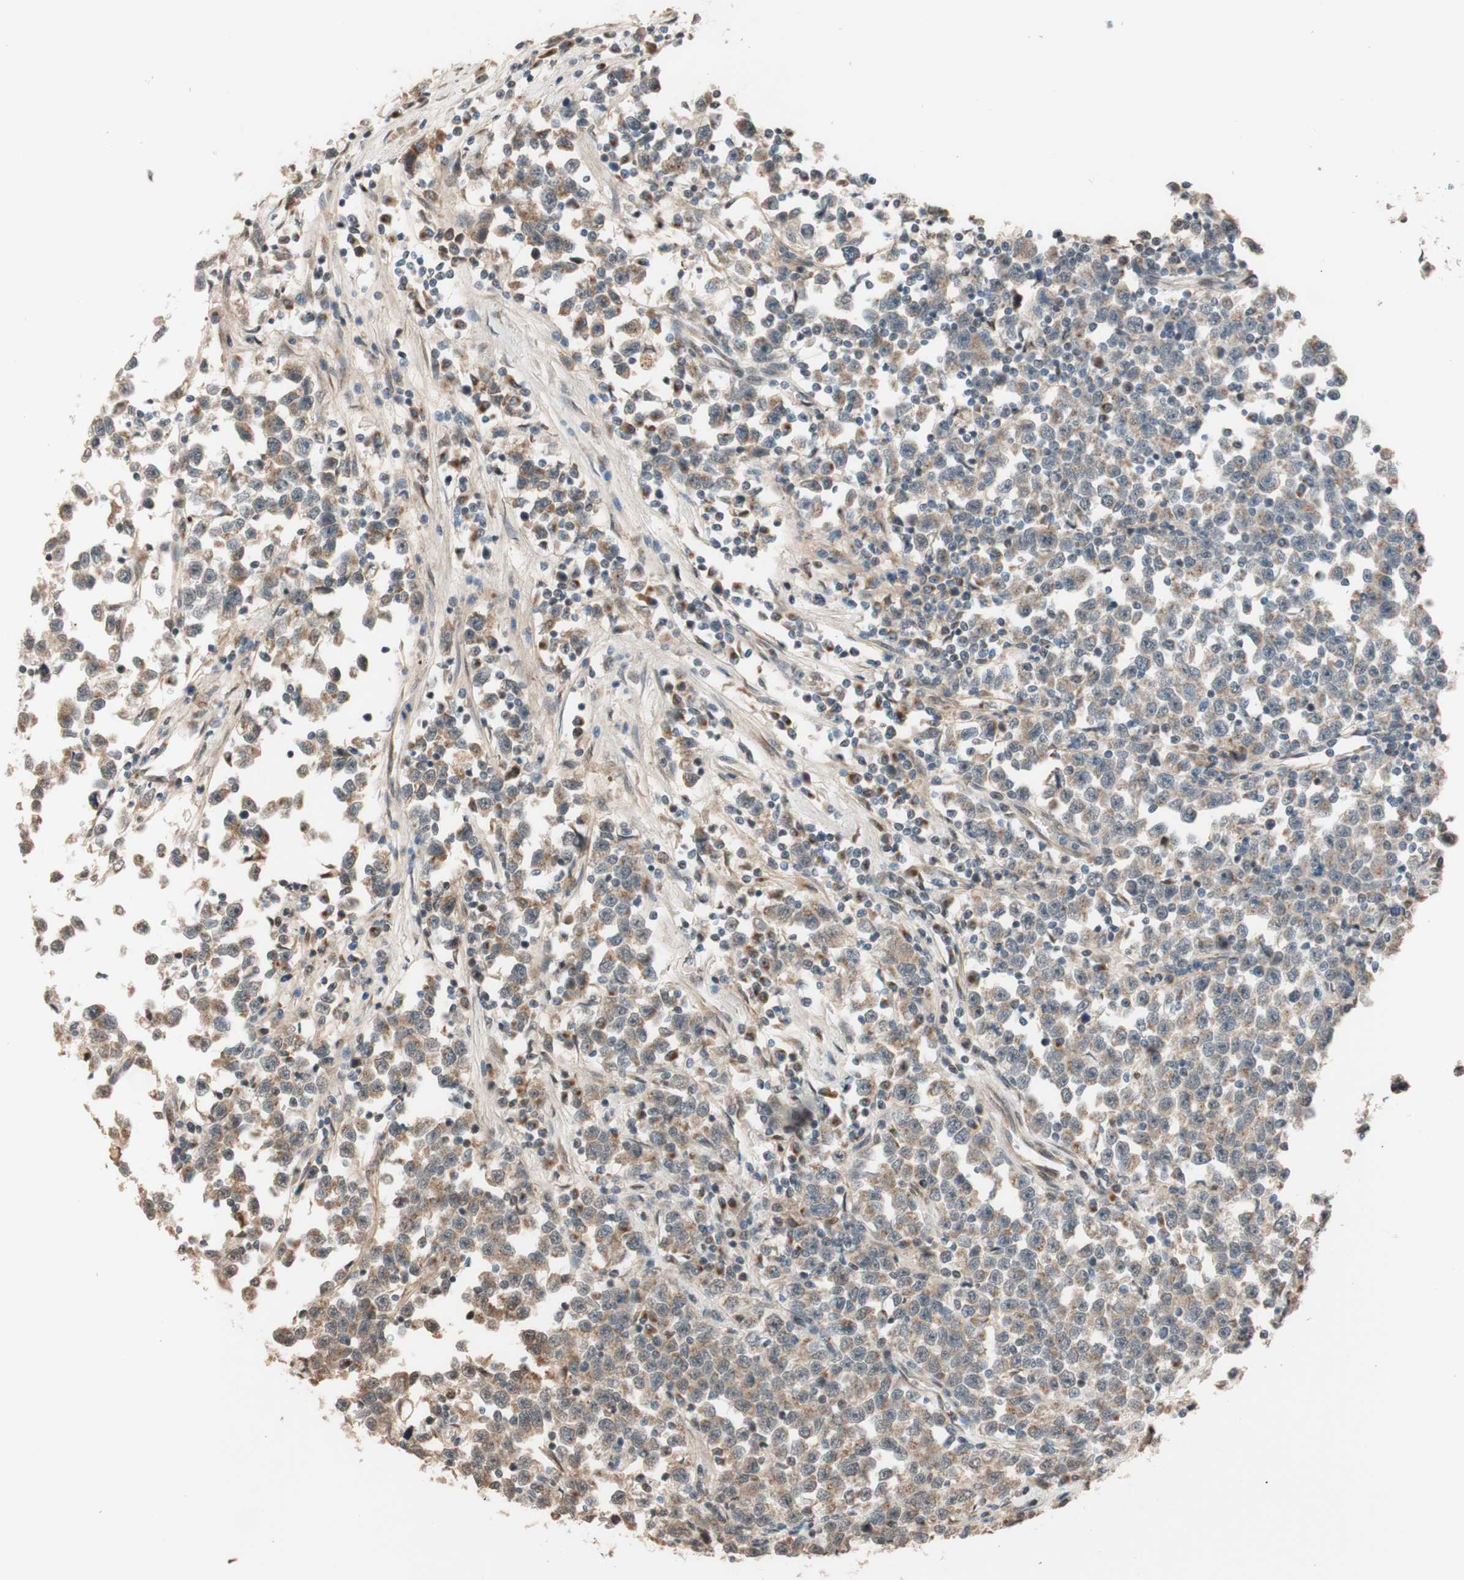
{"staining": {"intensity": "weak", "quantity": "25%-75%", "location": "cytoplasmic/membranous"}, "tissue": "testis cancer", "cell_type": "Tumor cells", "image_type": "cancer", "snomed": [{"axis": "morphology", "description": "Seminoma, NOS"}, {"axis": "topography", "description": "Testis"}], "caption": "About 25%-75% of tumor cells in human seminoma (testis) demonstrate weak cytoplasmic/membranous protein positivity as visualized by brown immunohistochemical staining.", "gene": "CCNC", "patient": {"sex": "male", "age": 43}}